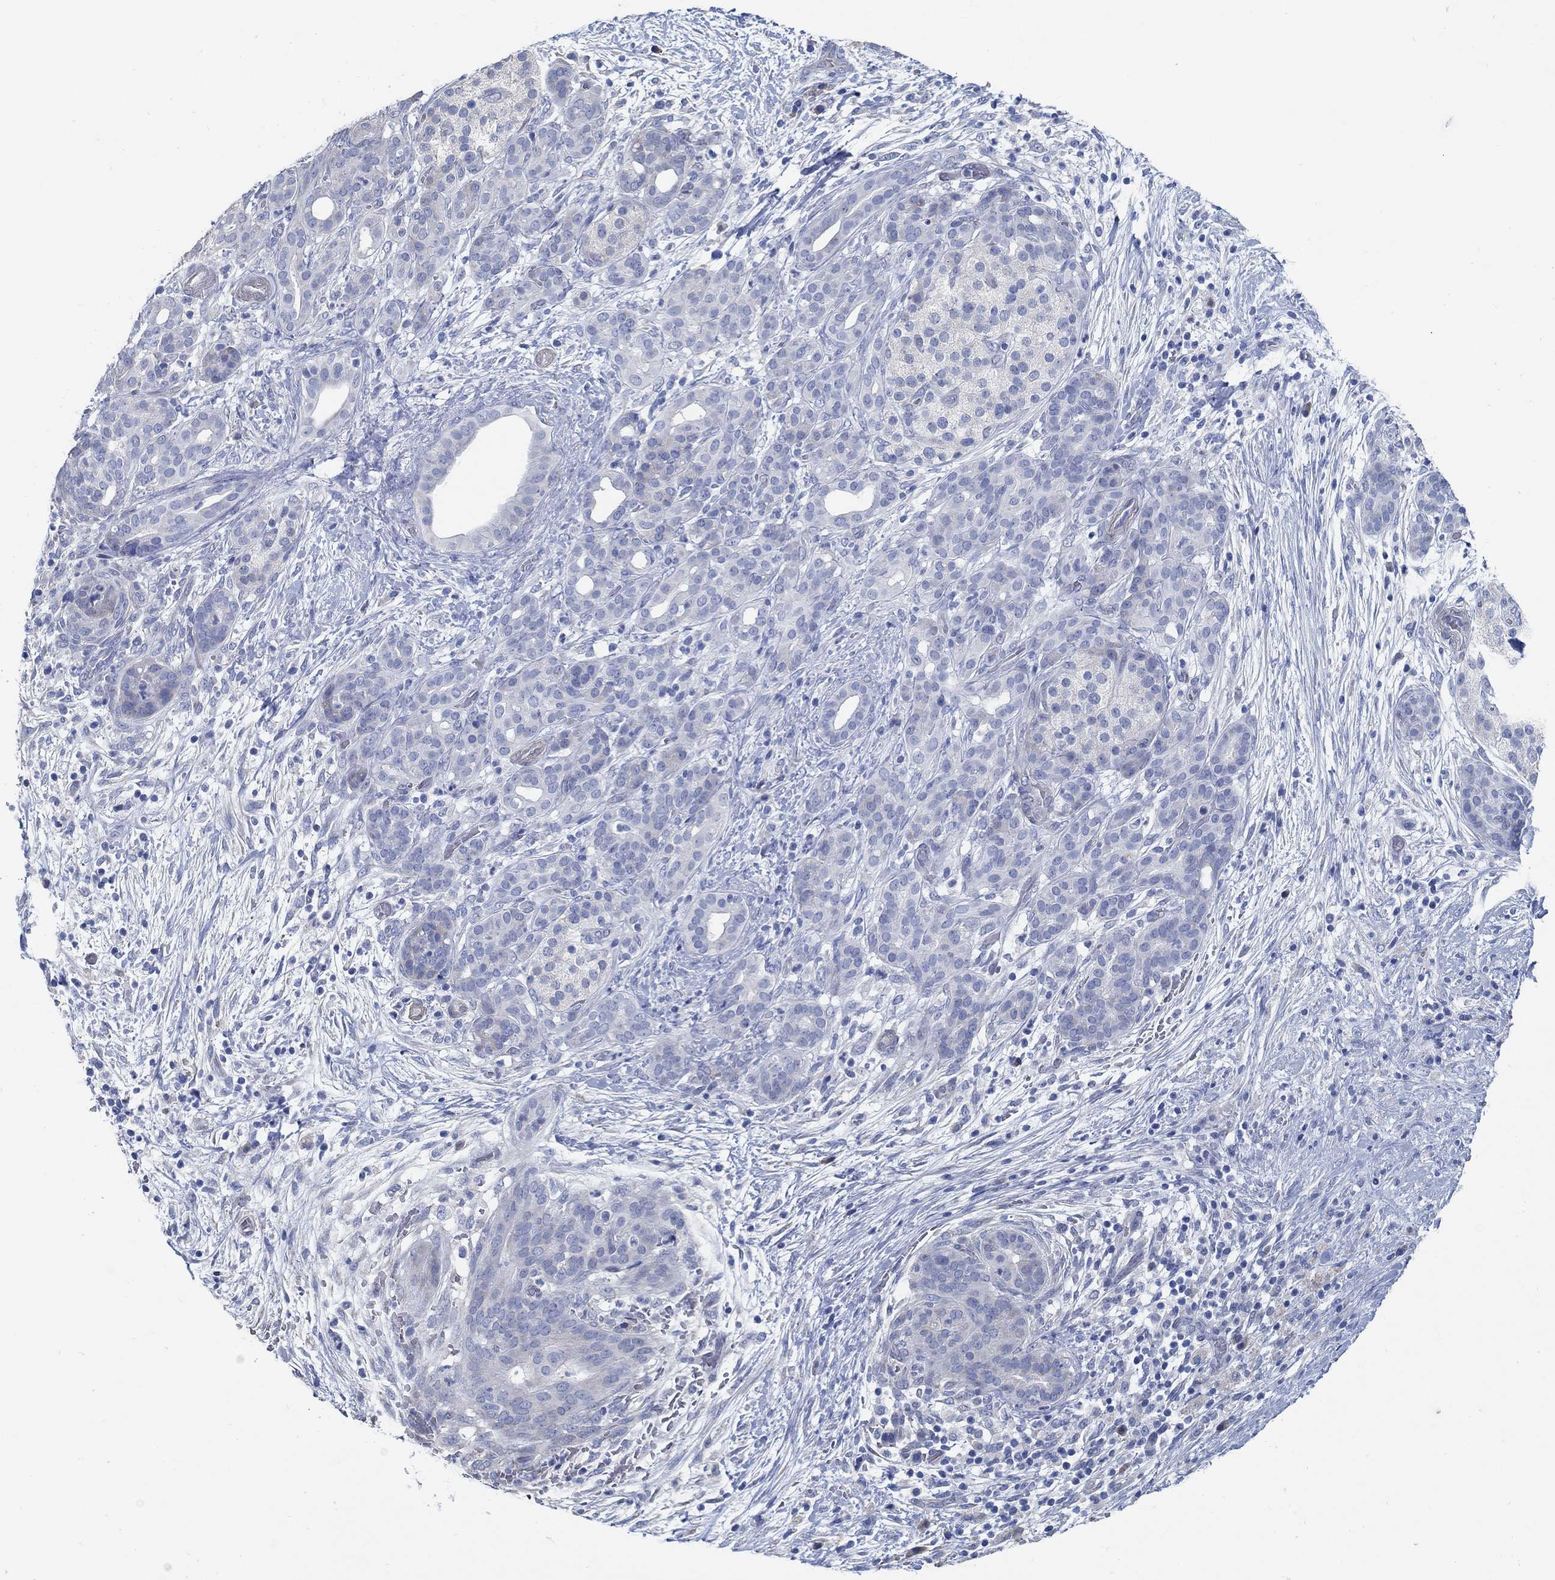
{"staining": {"intensity": "negative", "quantity": "none", "location": "none"}, "tissue": "pancreatic cancer", "cell_type": "Tumor cells", "image_type": "cancer", "snomed": [{"axis": "morphology", "description": "Adenocarcinoma, NOS"}, {"axis": "topography", "description": "Pancreas"}], "caption": "There is no significant positivity in tumor cells of pancreatic cancer (adenocarcinoma).", "gene": "C15orf39", "patient": {"sex": "male", "age": 44}}